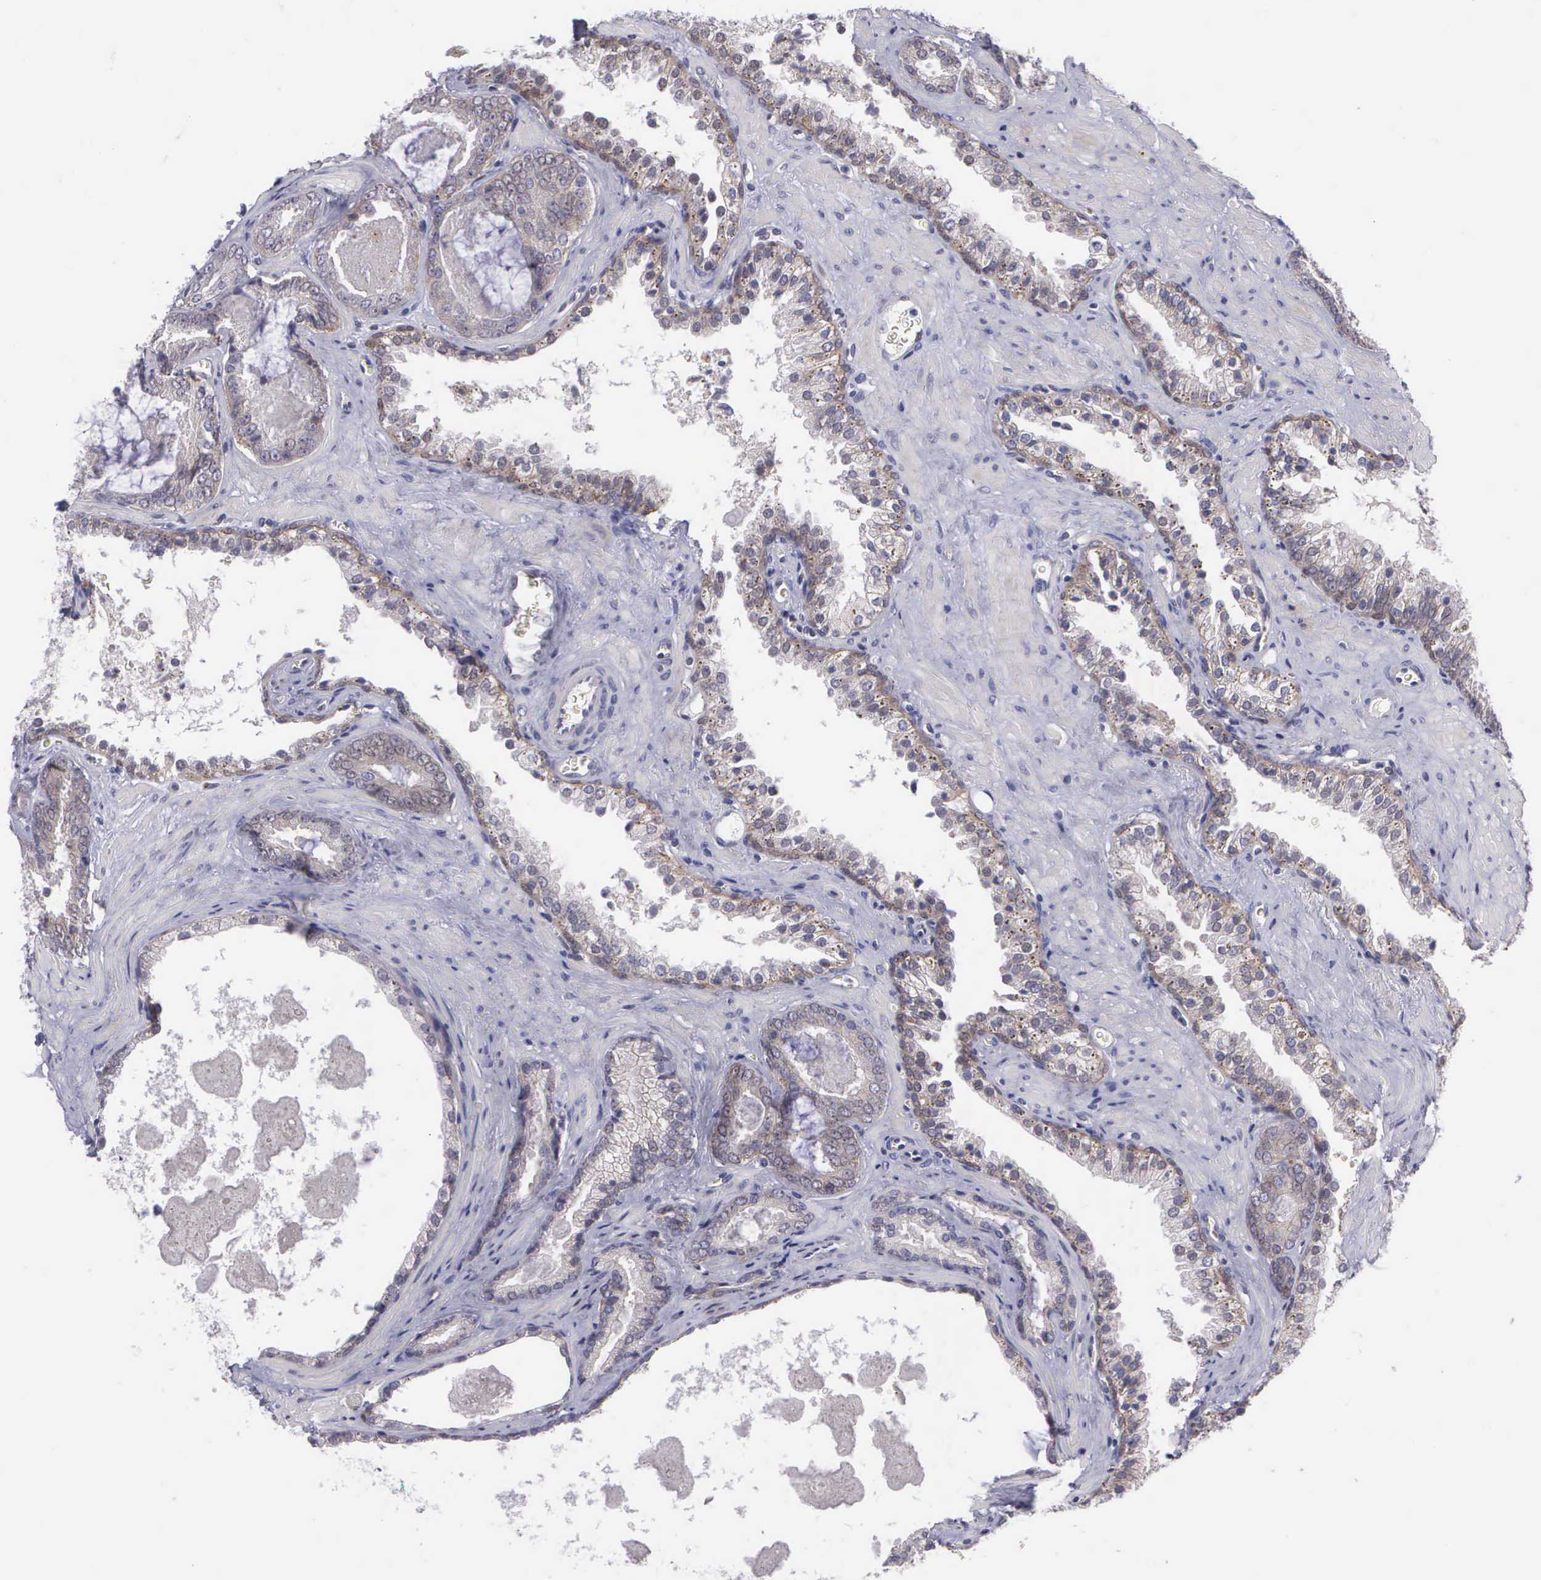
{"staining": {"intensity": "weak", "quantity": "<25%", "location": "cytoplasmic/membranous"}, "tissue": "prostate cancer", "cell_type": "Tumor cells", "image_type": "cancer", "snomed": [{"axis": "morphology", "description": "Adenocarcinoma, Medium grade"}, {"axis": "topography", "description": "Prostate"}], "caption": "The photomicrograph demonstrates no significant staining in tumor cells of prostate cancer.", "gene": "MICAL3", "patient": {"sex": "male", "age": 64}}